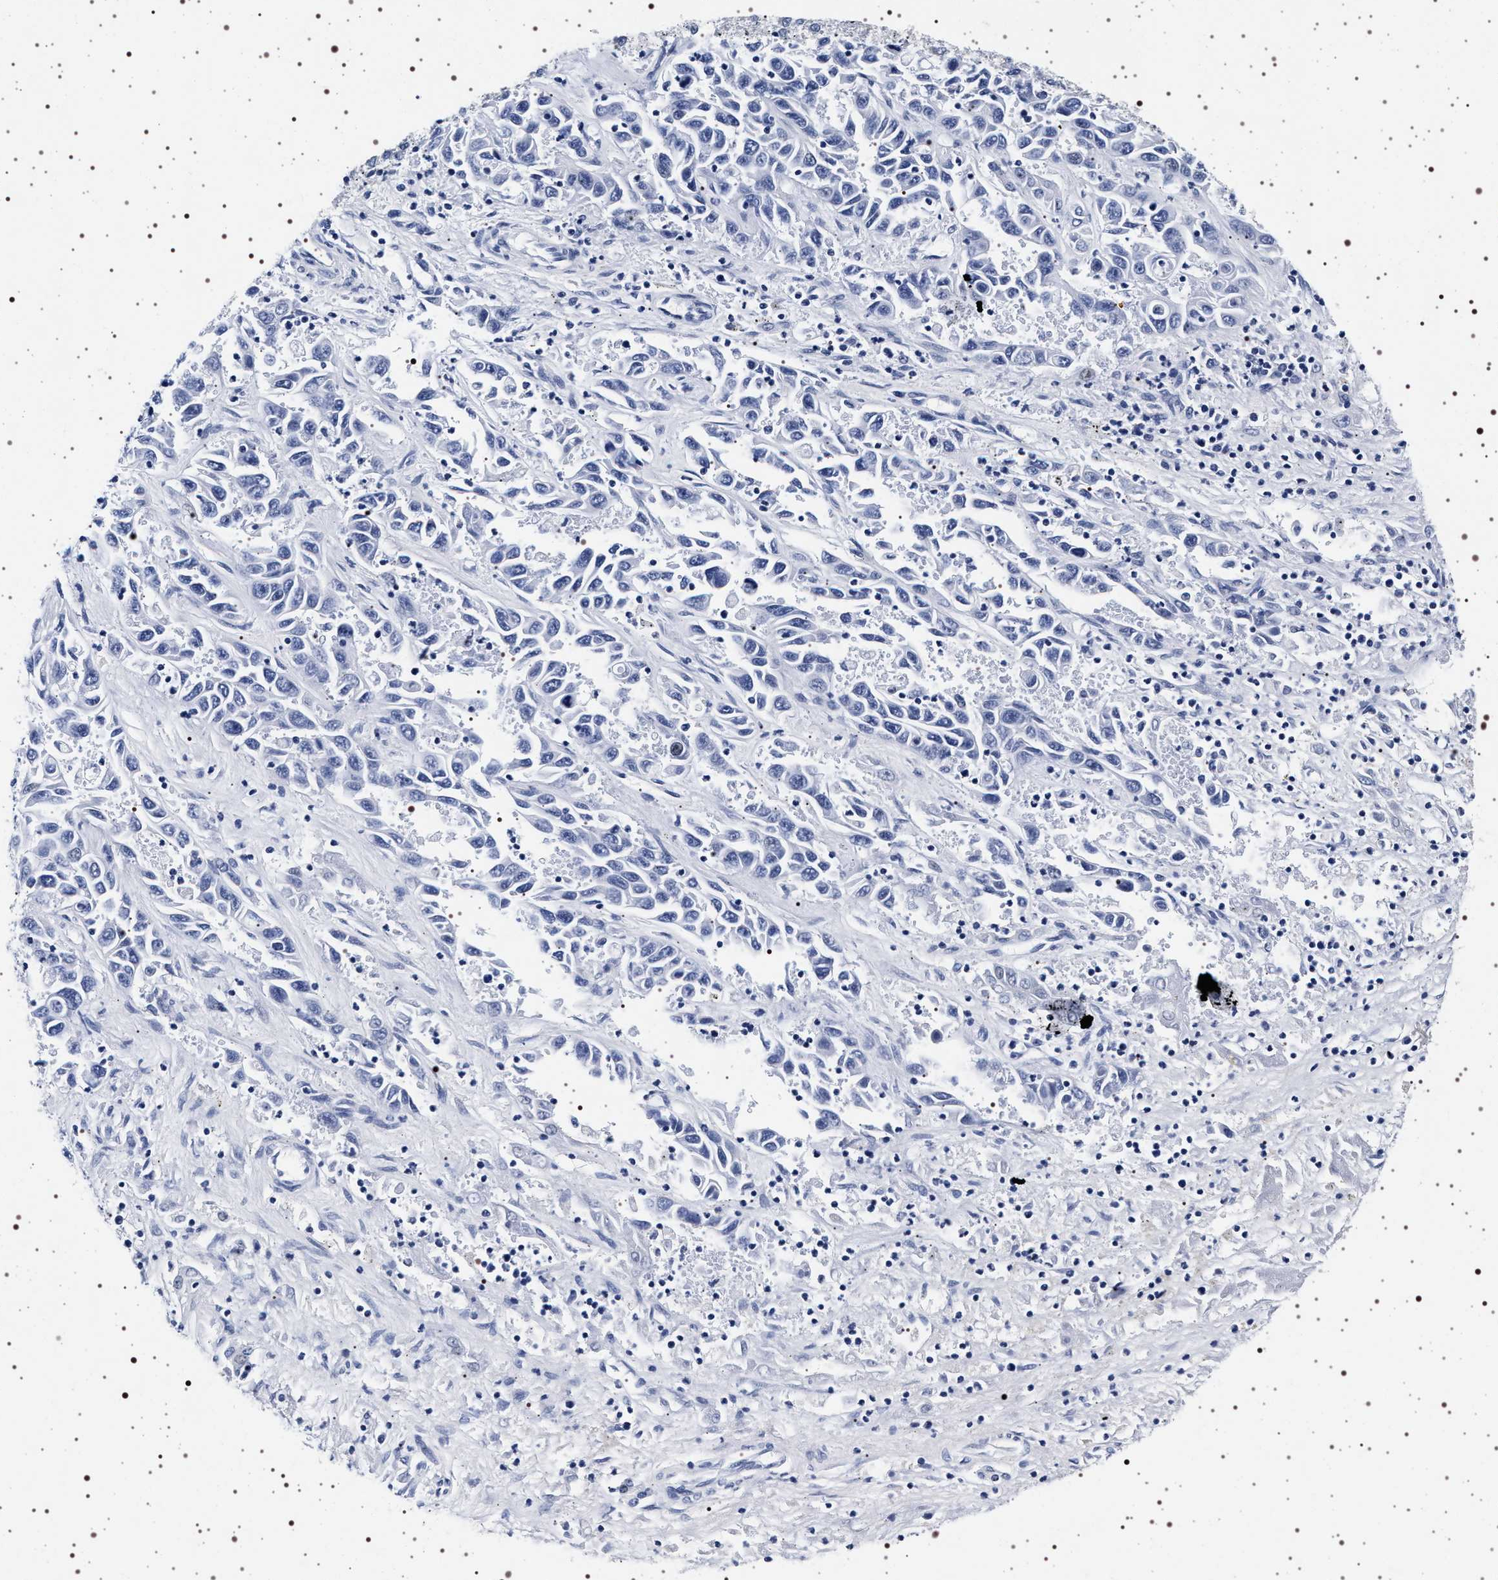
{"staining": {"intensity": "negative", "quantity": "none", "location": "none"}, "tissue": "liver cancer", "cell_type": "Tumor cells", "image_type": "cancer", "snomed": [{"axis": "morphology", "description": "Cholangiocarcinoma"}, {"axis": "topography", "description": "Liver"}], "caption": "Liver cancer was stained to show a protein in brown. There is no significant staining in tumor cells.", "gene": "SYN1", "patient": {"sex": "female", "age": 52}}